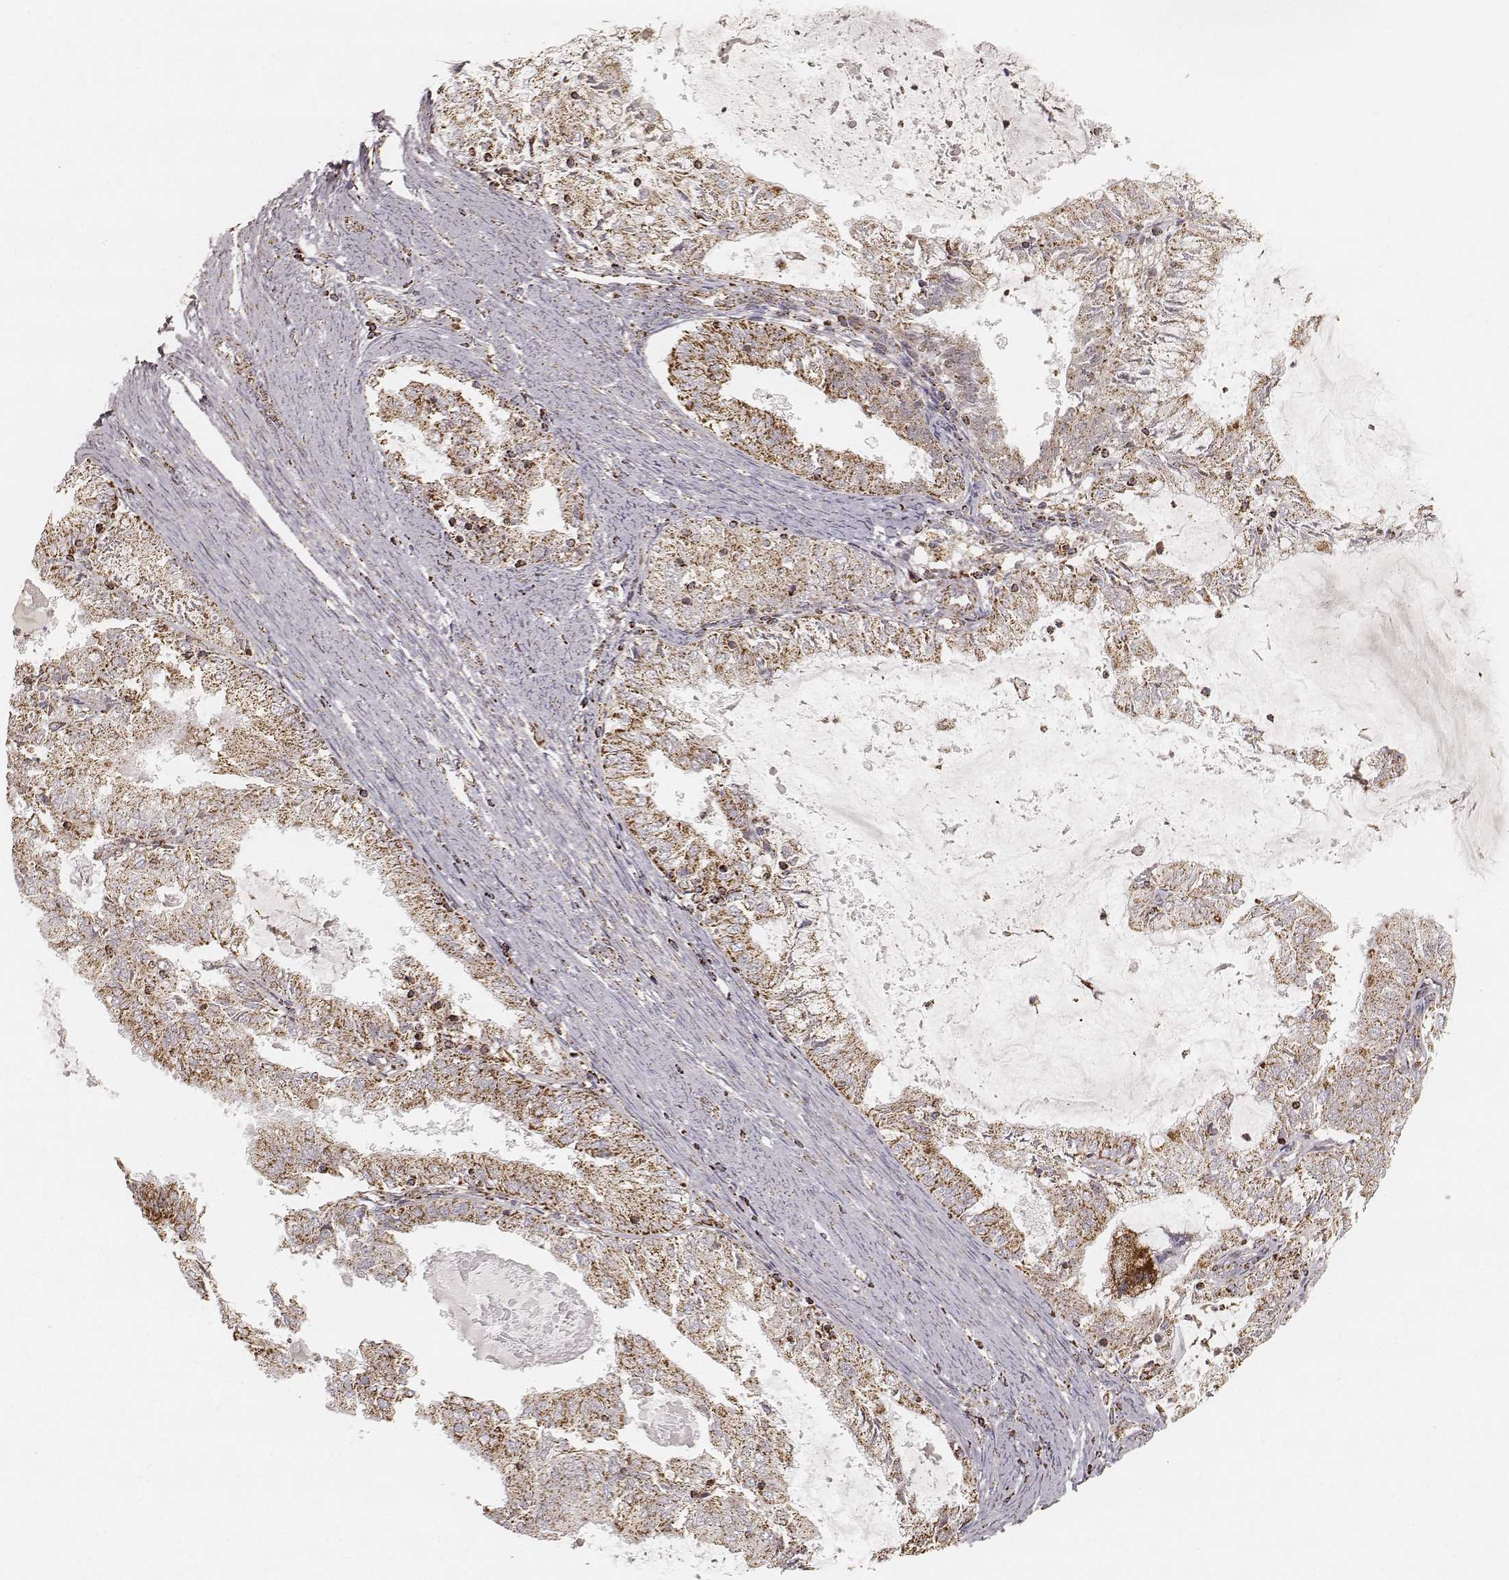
{"staining": {"intensity": "moderate", "quantity": ">75%", "location": "cytoplasmic/membranous"}, "tissue": "endometrial cancer", "cell_type": "Tumor cells", "image_type": "cancer", "snomed": [{"axis": "morphology", "description": "Adenocarcinoma, NOS"}, {"axis": "topography", "description": "Endometrium"}], "caption": "Immunohistochemistry (IHC) of endometrial cancer displays medium levels of moderate cytoplasmic/membranous expression in about >75% of tumor cells.", "gene": "CS", "patient": {"sex": "female", "age": 57}}